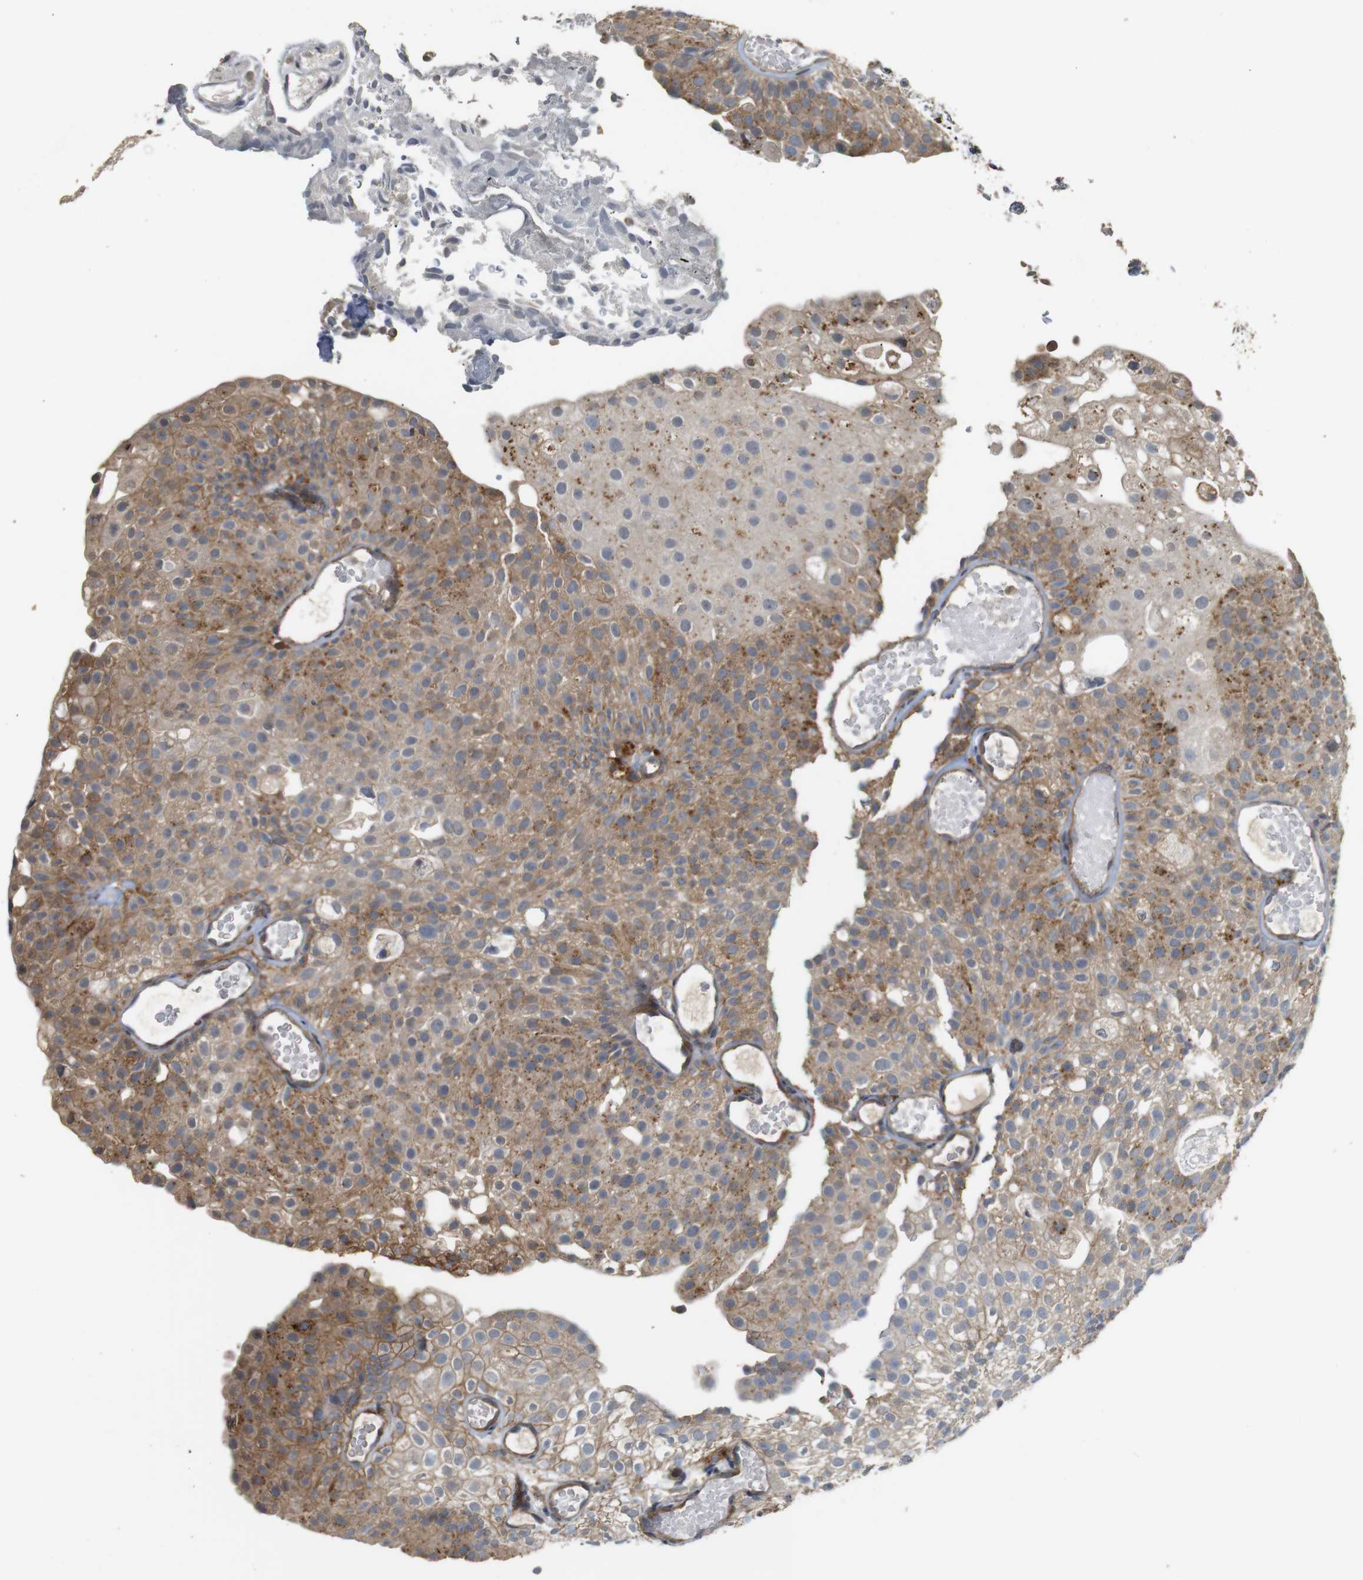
{"staining": {"intensity": "moderate", "quantity": ">75%", "location": "cytoplasmic/membranous"}, "tissue": "urothelial cancer", "cell_type": "Tumor cells", "image_type": "cancer", "snomed": [{"axis": "morphology", "description": "Urothelial carcinoma, Low grade"}, {"axis": "topography", "description": "Urinary bladder"}], "caption": "This is an image of immunohistochemistry staining of low-grade urothelial carcinoma, which shows moderate positivity in the cytoplasmic/membranous of tumor cells.", "gene": "KSR1", "patient": {"sex": "male", "age": 78}}